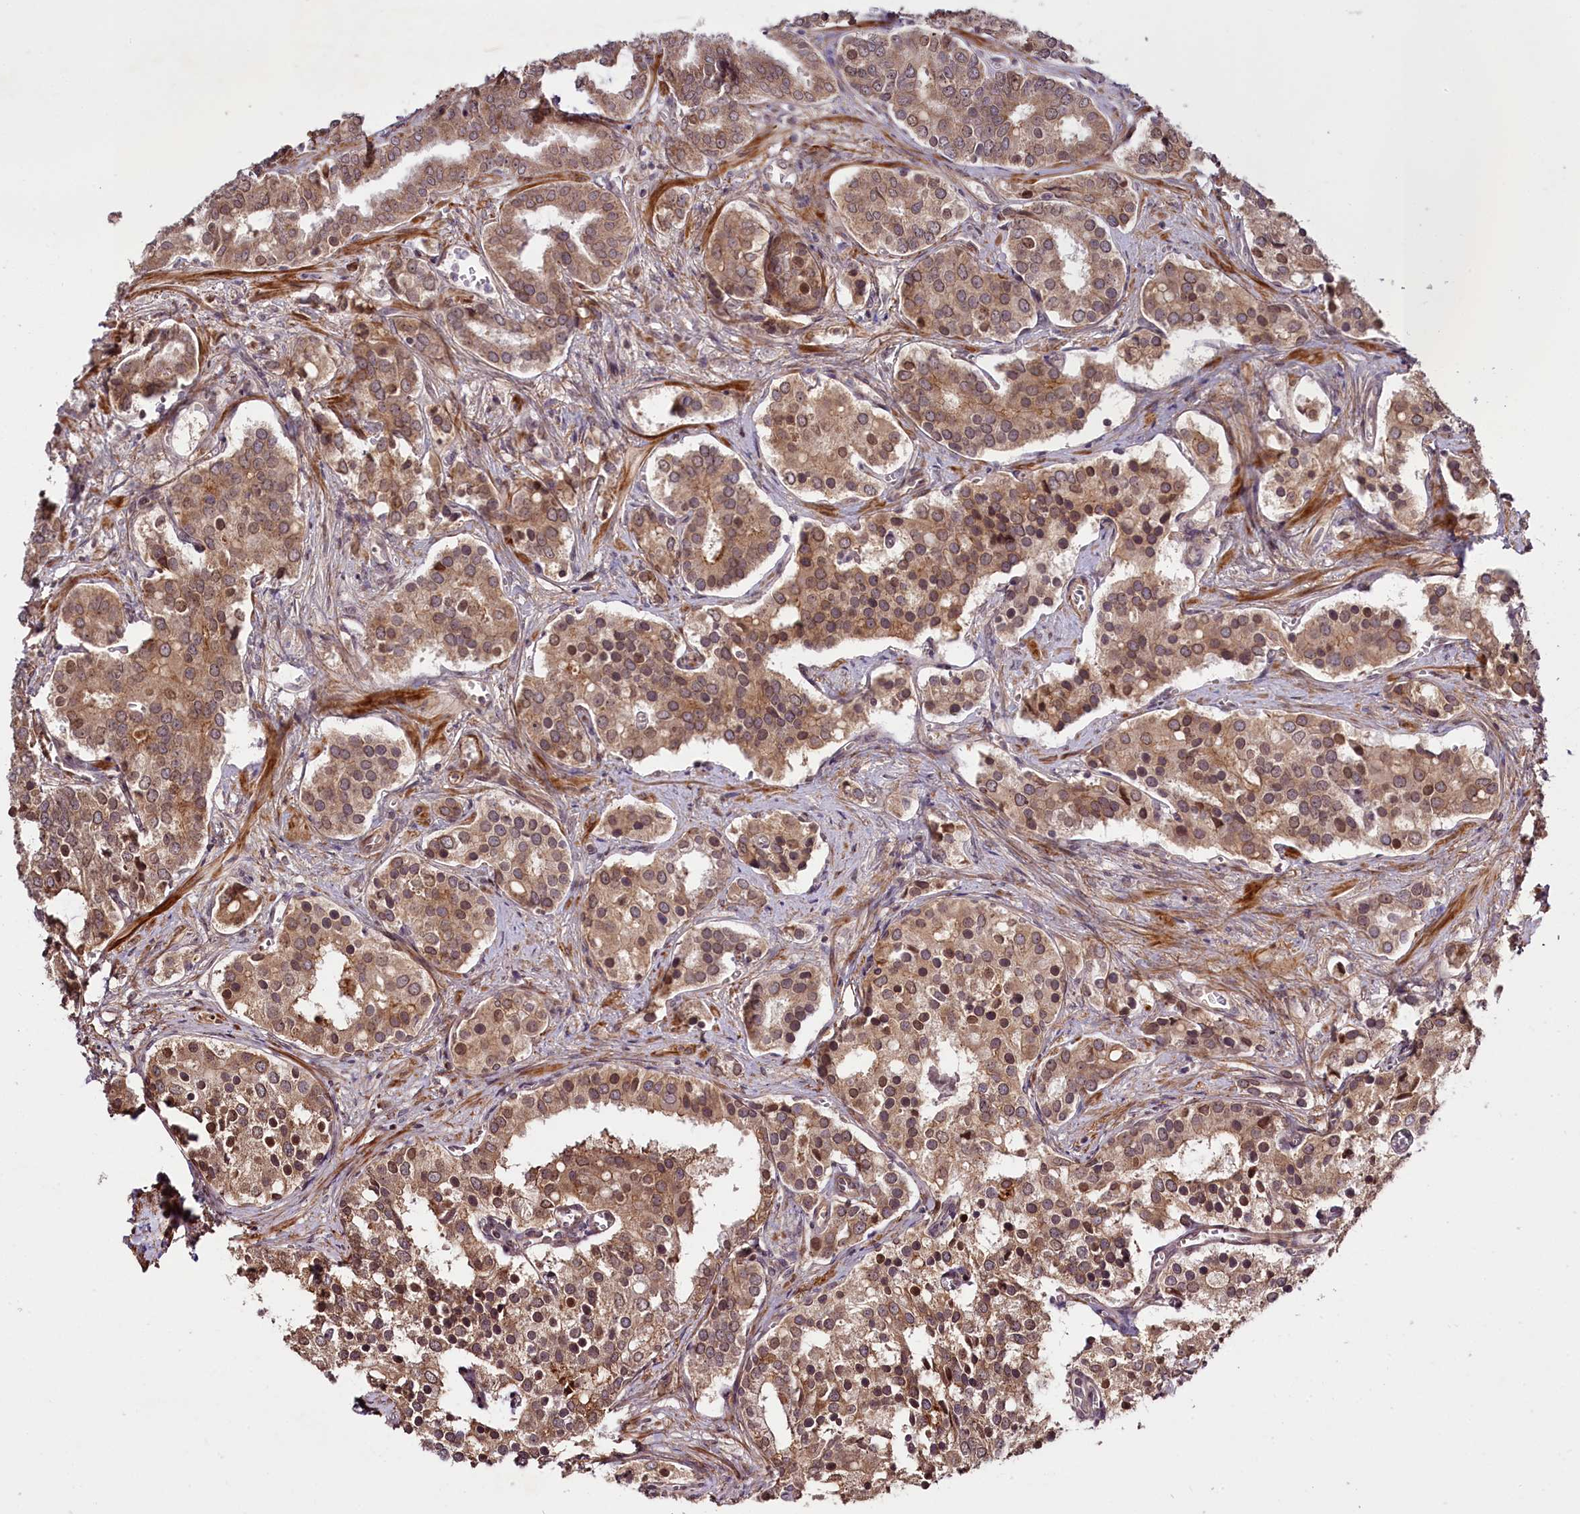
{"staining": {"intensity": "moderate", "quantity": ">75%", "location": "cytoplasmic/membranous,nuclear"}, "tissue": "prostate cancer", "cell_type": "Tumor cells", "image_type": "cancer", "snomed": [{"axis": "morphology", "description": "Adenocarcinoma, High grade"}, {"axis": "topography", "description": "Prostate"}], "caption": "Moderate cytoplasmic/membranous and nuclear staining is appreciated in about >75% of tumor cells in prostate cancer (adenocarcinoma (high-grade)).", "gene": "ZNF480", "patient": {"sex": "male", "age": 67}}